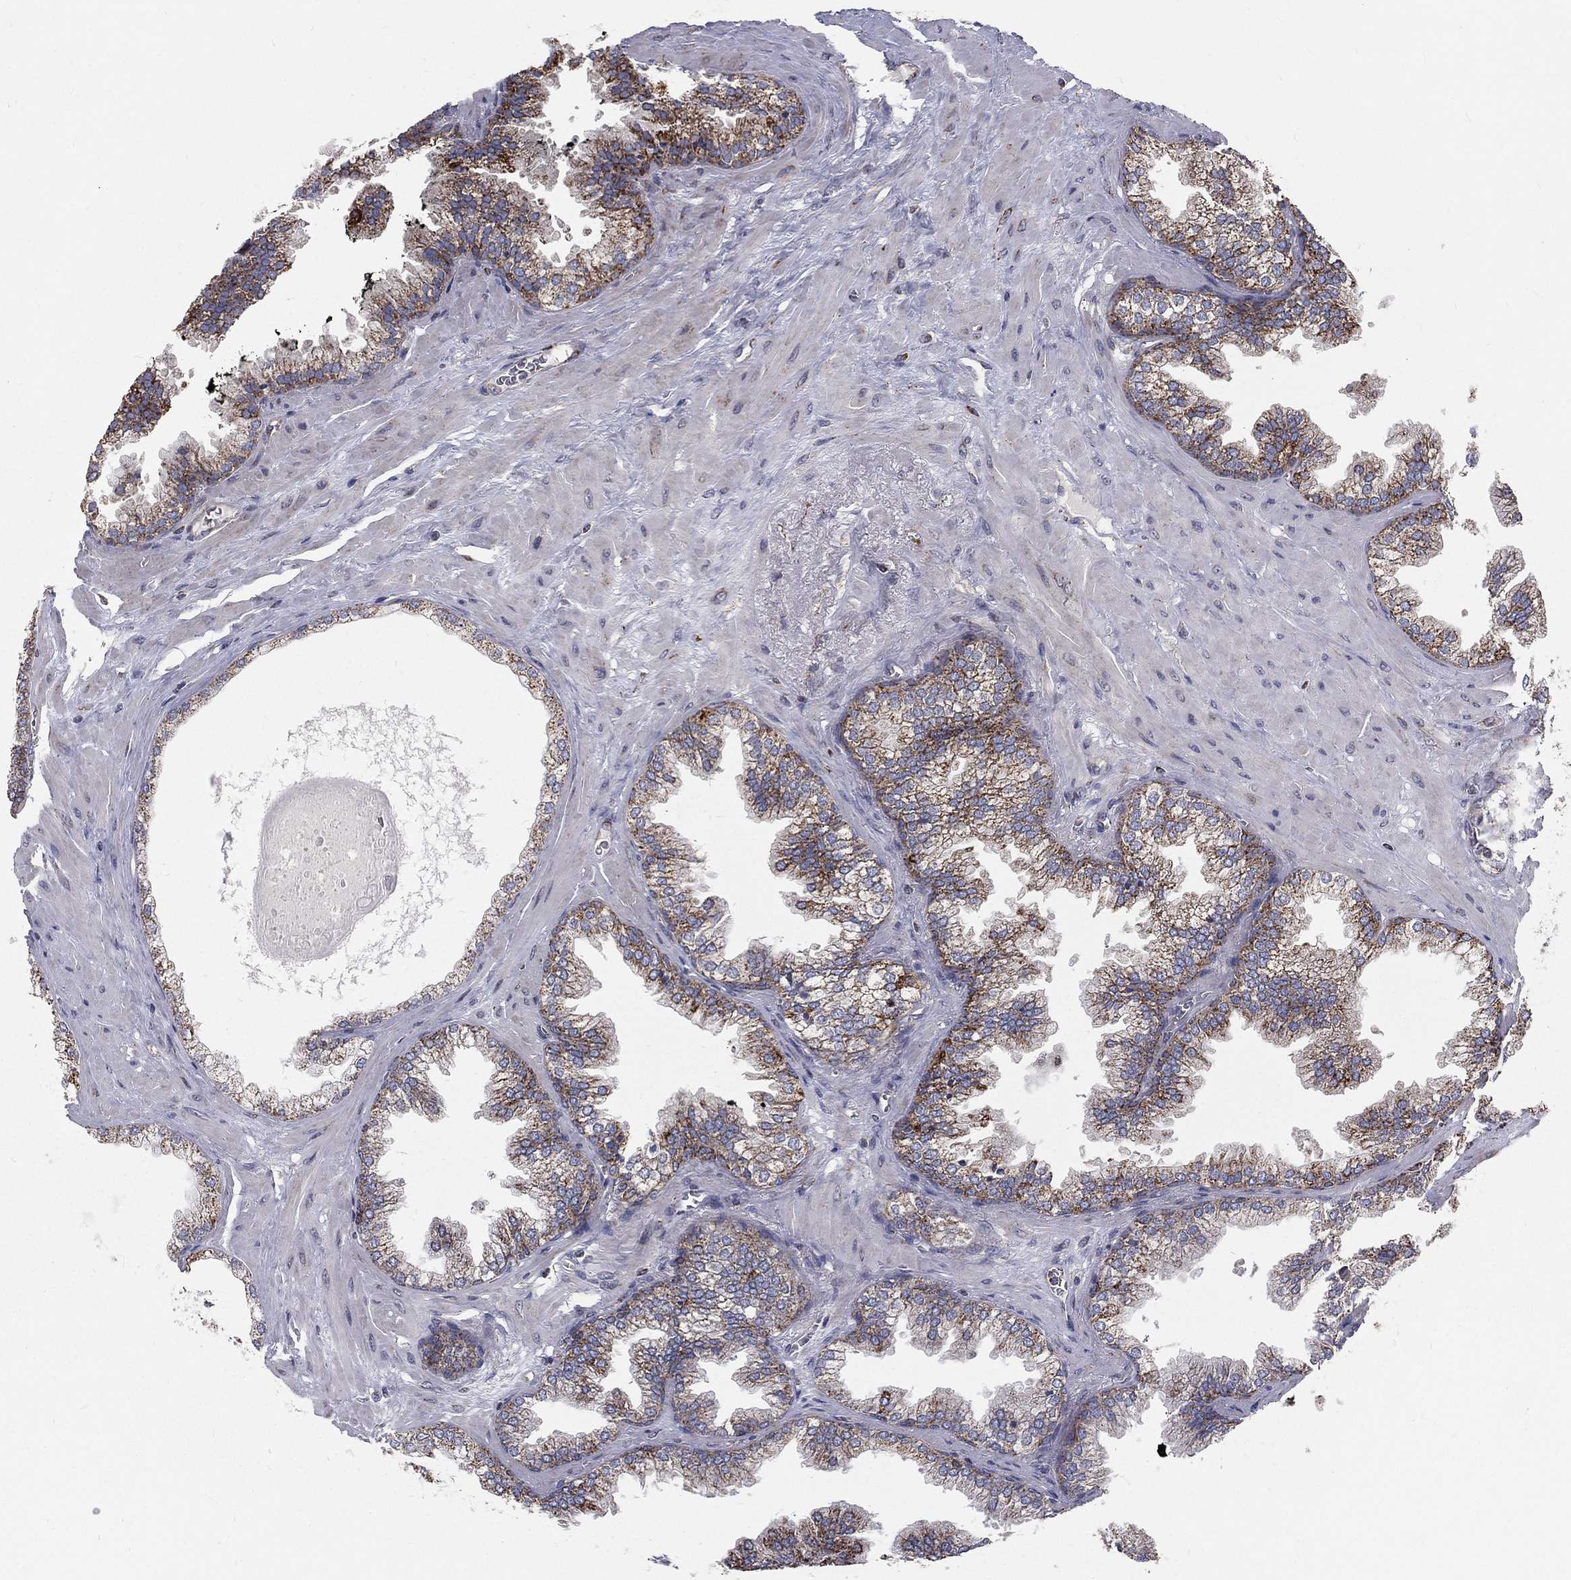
{"staining": {"intensity": "strong", "quantity": "<25%", "location": "cytoplasmic/membranous"}, "tissue": "prostate cancer", "cell_type": "Tumor cells", "image_type": "cancer", "snomed": [{"axis": "morphology", "description": "Adenocarcinoma, Low grade"}, {"axis": "topography", "description": "Prostate"}], "caption": "Tumor cells demonstrate medium levels of strong cytoplasmic/membranous expression in approximately <25% of cells in human prostate adenocarcinoma (low-grade).", "gene": "HADH", "patient": {"sex": "male", "age": 72}}